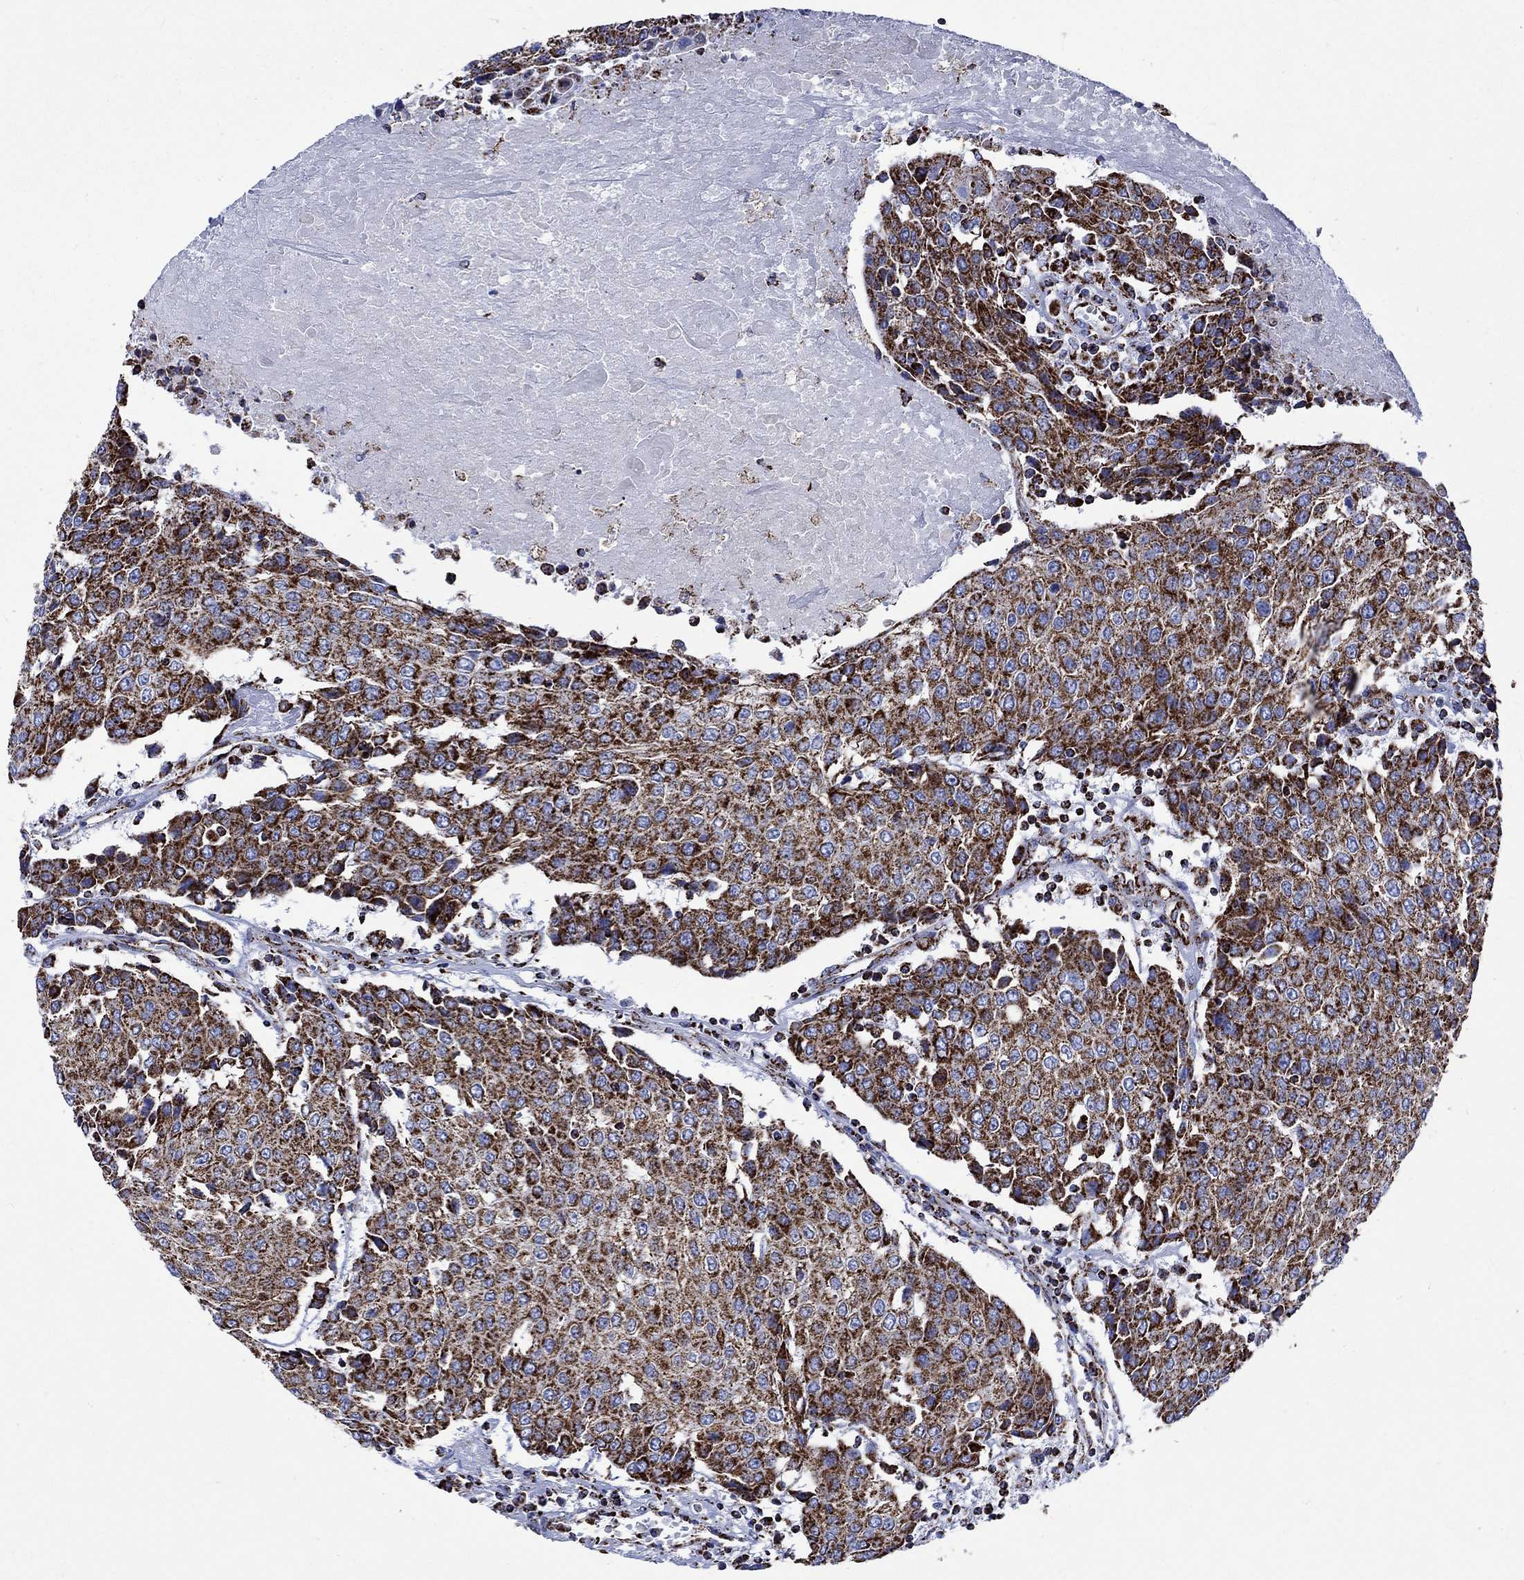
{"staining": {"intensity": "strong", "quantity": ">75%", "location": "cytoplasmic/membranous"}, "tissue": "urothelial cancer", "cell_type": "Tumor cells", "image_type": "cancer", "snomed": [{"axis": "morphology", "description": "Urothelial carcinoma, High grade"}, {"axis": "topography", "description": "Urinary bladder"}], "caption": "A brown stain labels strong cytoplasmic/membranous positivity of a protein in urothelial carcinoma (high-grade) tumor cells.", "gene": "RCE1", "patient": {"sex": "female", "age": 85}}